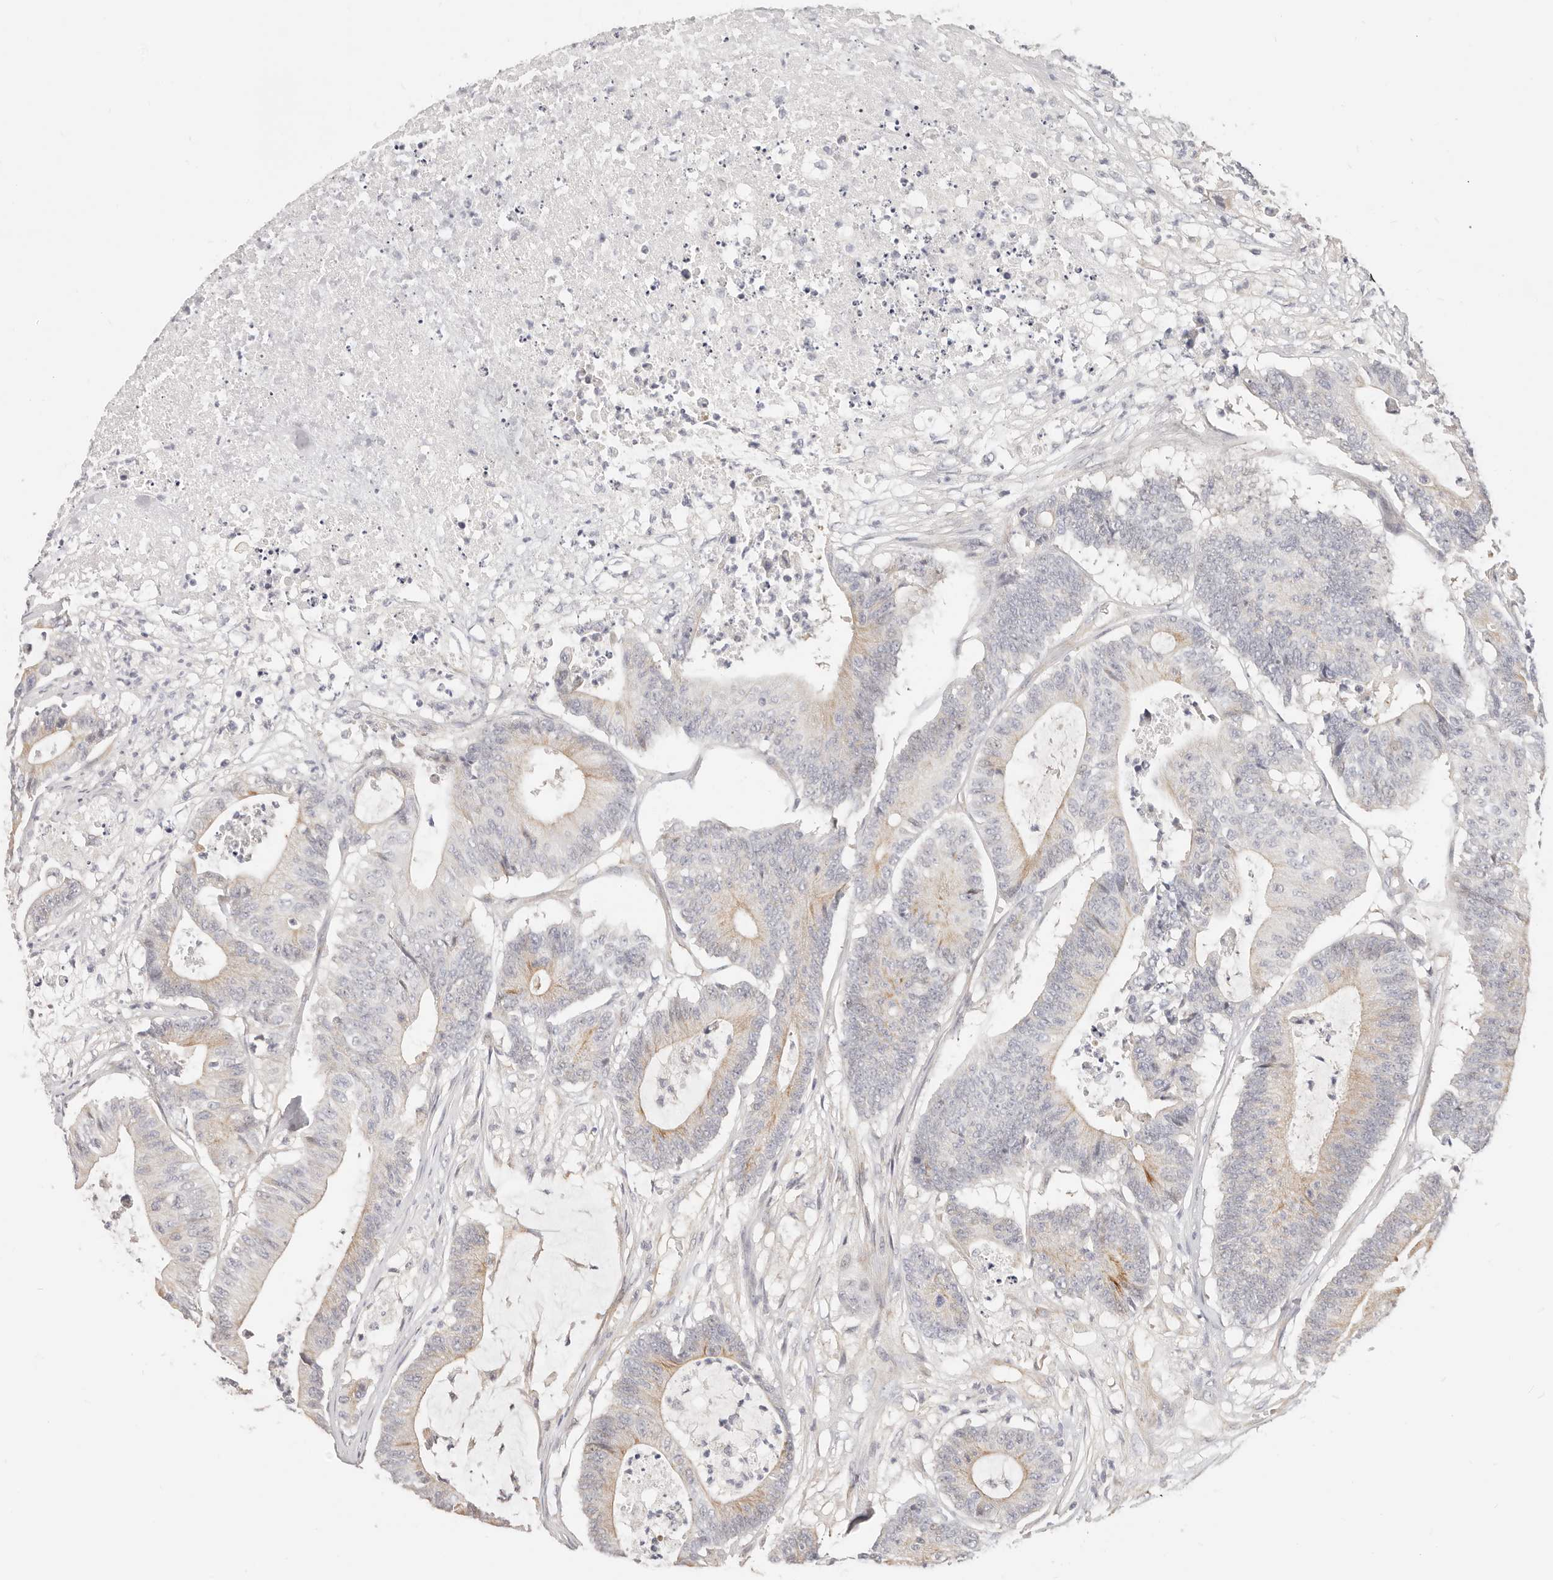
{"staining": {"intensity": "moderate", "quantity": "<25%", "location": "cytoplasmic/membranous"}, "tissue": "colorectal cancer", "cell_type": "Tumor cells", "image_type": "cancer", "snomed": [{"axis": "morphology", "description": "Adenocarcinoma, NOS"}, {"axis": "topography", "description": "Colon"}], "caption": "Protein expression analysis of colorectal adenocarcinoma demonstrates moderate cytoplasmic/membranous staining in about <25% of tumor cells.", "gene": "DTNBP1", "patient": {"sex": "female", "age": 84}}